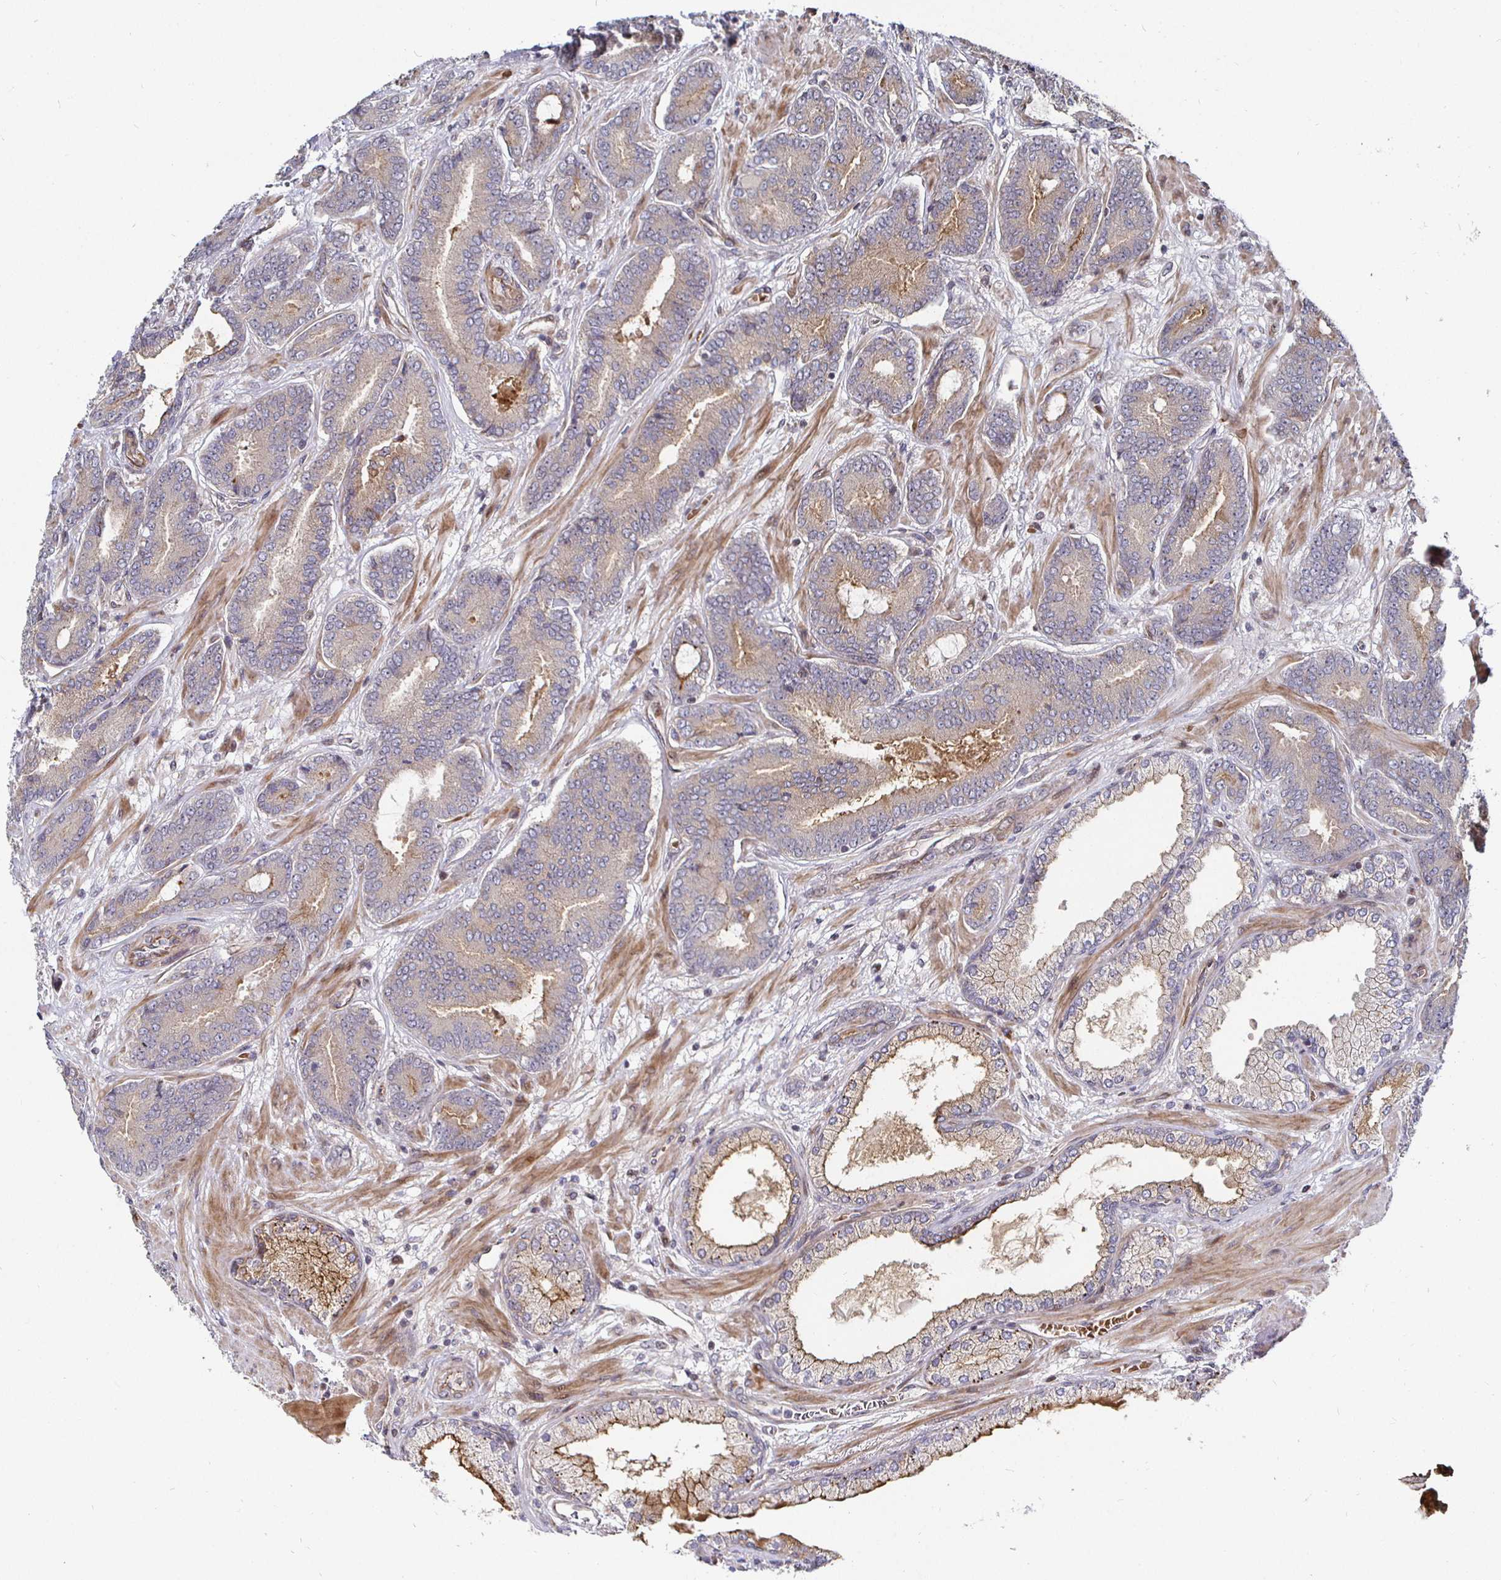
{"staining": {"intensity": "weak", "quantity": "25%-75%", "location": "cytoplasmic/membranous"}, "tissue": "prostate cancer", "cell_type": "Tumor cells", "image_type": "cancer", "snomed": [{"axis": "morphology", "description": "Adenocarcinoma, High grade"}, {"axis": "topography", "description": "Prostate"}], "caption": "A low amount of weak cytoplasmic/membranous staining is present in approximately 25%-75% of tumor cells in high-grade adenocarcinoma (prostate) tissue. (Stains: DAB (3,3'-diaminobenzidine) in brown, nuclei in blue, Microscopy: brightfield microscopy at high magnification).", "gene": "TBKBP1", "patient": {"sex": "male", "age": 62}}